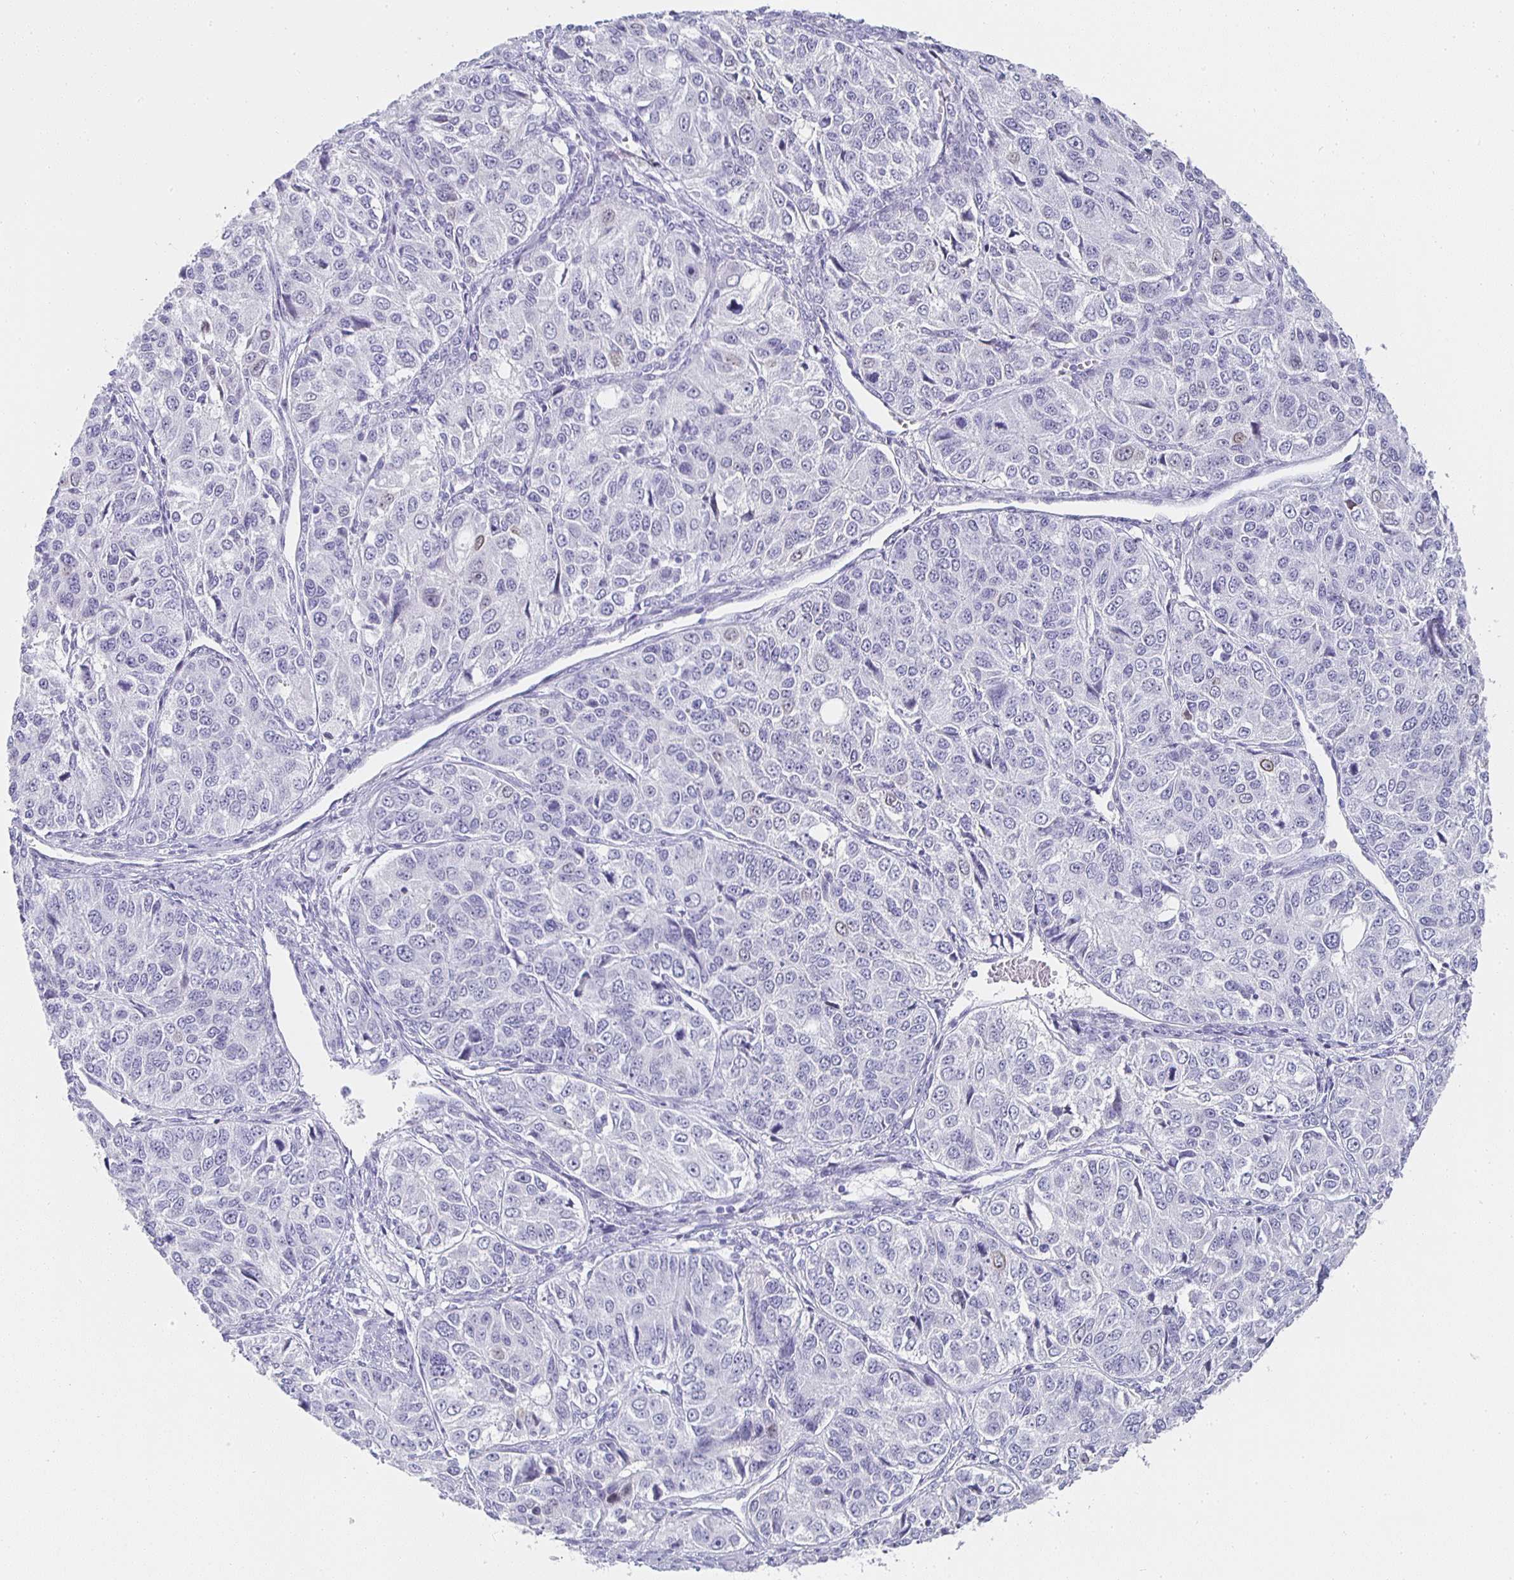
{"staining": {"intensity": "negative", "quantity": "none", "location": "none"}, "tissue": "ovarian cancer", "cell_type": "Tumor cells", "image_type": "cancer", "snomed": [{"axis": "morphology", "description": "Carcinoma, endometroid"}, {"axis": "topography", "description": "Ovary"}], "caption": "Ovarian cancer stained for a protein using IHC exhibits no positivity tumor cells.", "gene": "TPSD1", "patient": {"sex": "female", "age": 51}}